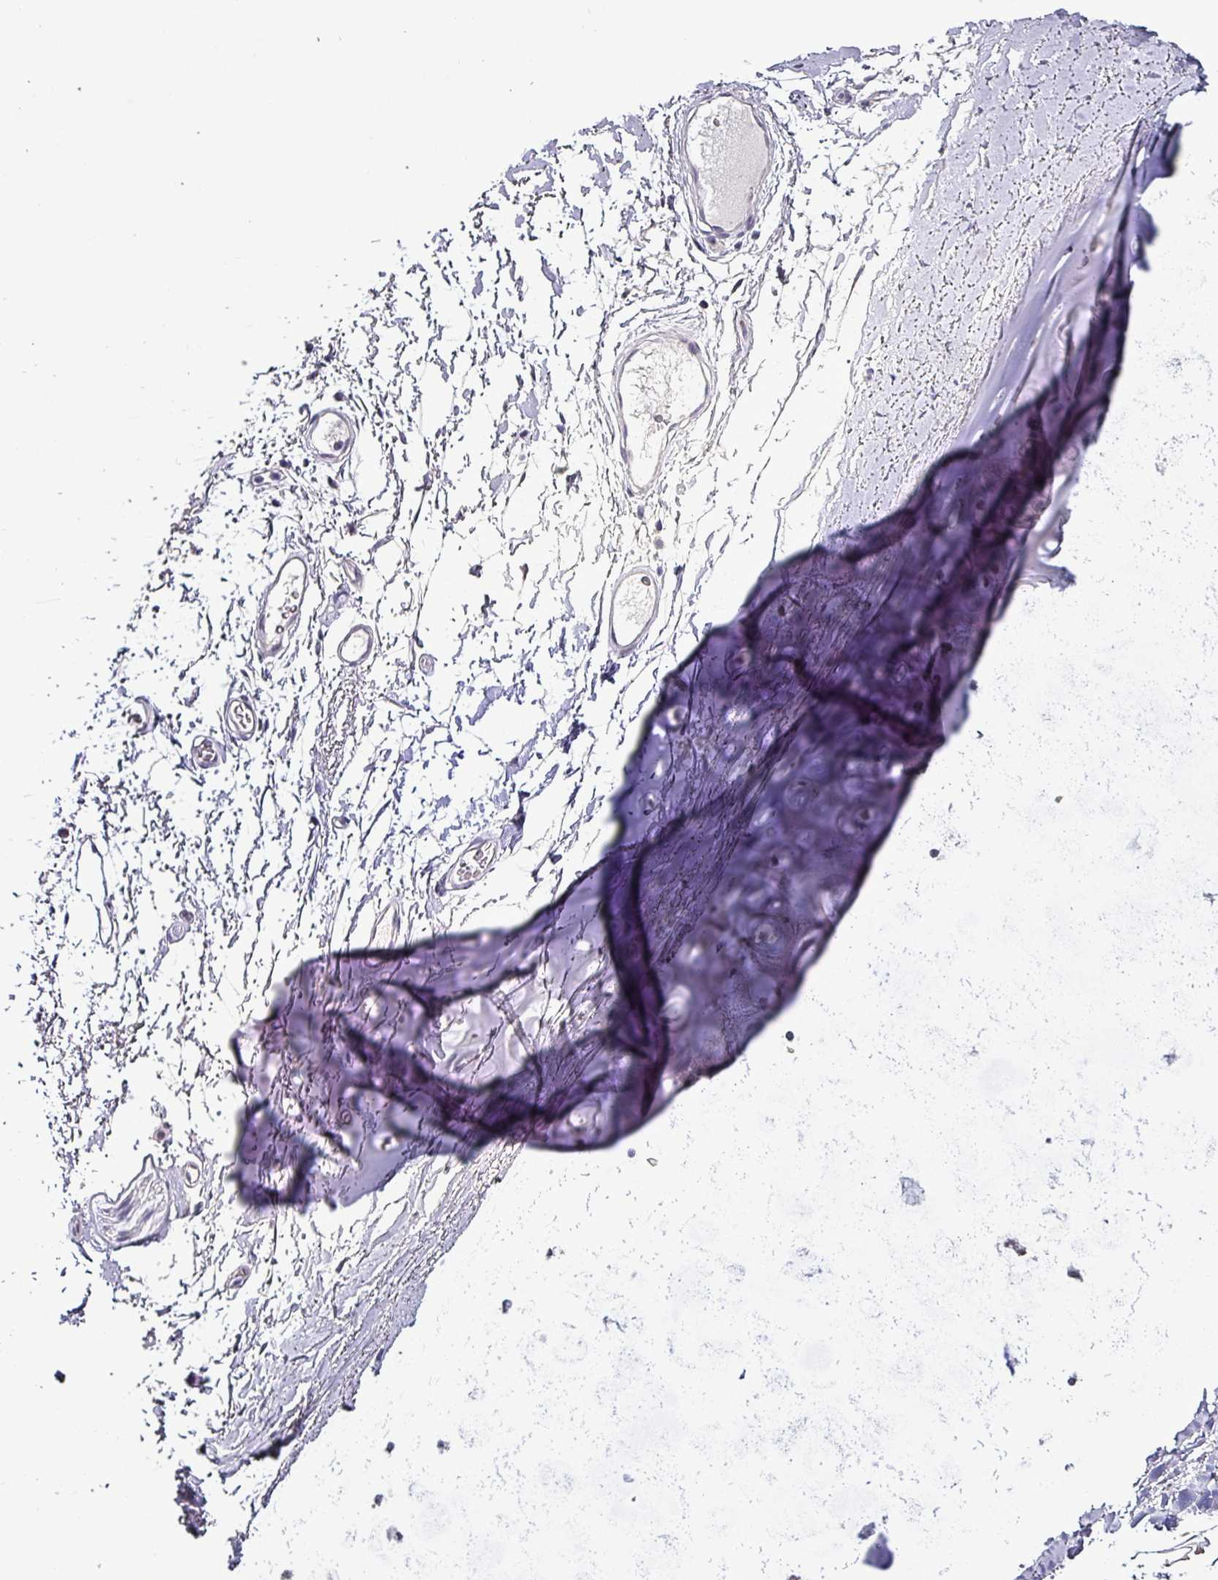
{"staining": {"intensity": "weak", "quantity": "<25%", "location": "nuclear"}, "tissue": "adipose tissue", "cell_type": "Adipocytes", "image_type": "normal", "snomed": [{"axis": "morphology", "description": "Normal tissue, NOS"}, {"axis": "topography", "description": "Cartilage tissue"}, {"axis": "topography", "description": "Bronchus"}], "caption": "Adipocytes show no significant positivity in normal adipose tissue. (DAB immunohistochemistry (IHC) with hematoxylin counter stain).", "gene": "GRAPL", "patient": {"sex": "female", "age": 72}}